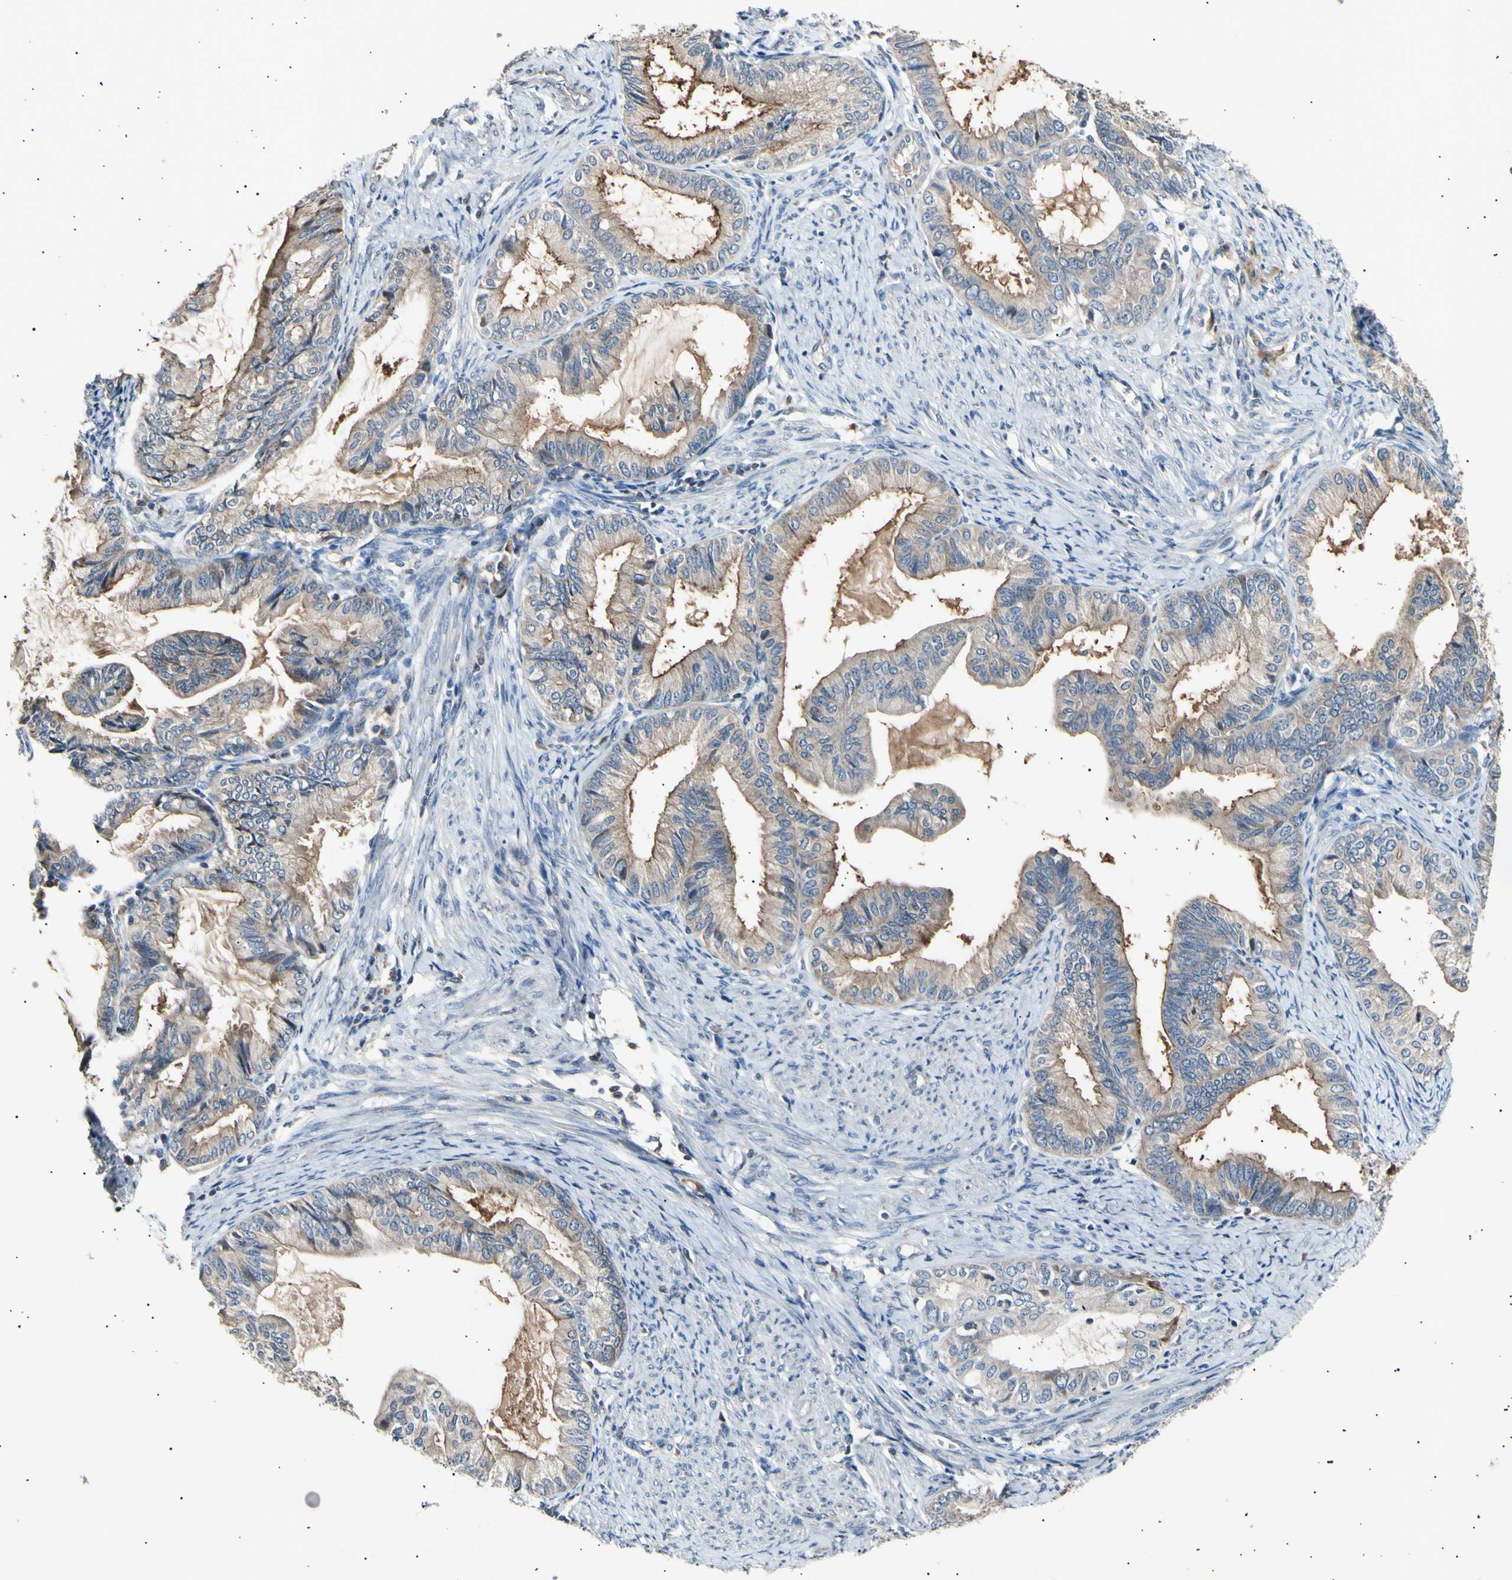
{"staining": {"intensity": "moderate", "quantity": ">75%", "location": "cytoplasmic/membranous"}, "tissue": "endometrial cancer", "cell_type": "Tumor cells", "image_type": "cancer", "snomed": [{"axis": "morphology", "description": "Adenocarcinoma, NOS"}, {"axis": "topography", "description": "Endometrium"}], "caption": "This is an image of IHC staining of endometrial cancer (adenocarcinoma), which shows moderate positivity in the cytoplasmic/membranous of tumor cells.", "gene": "ITGA6", "patient": {"sex": "female", "age": 86}}